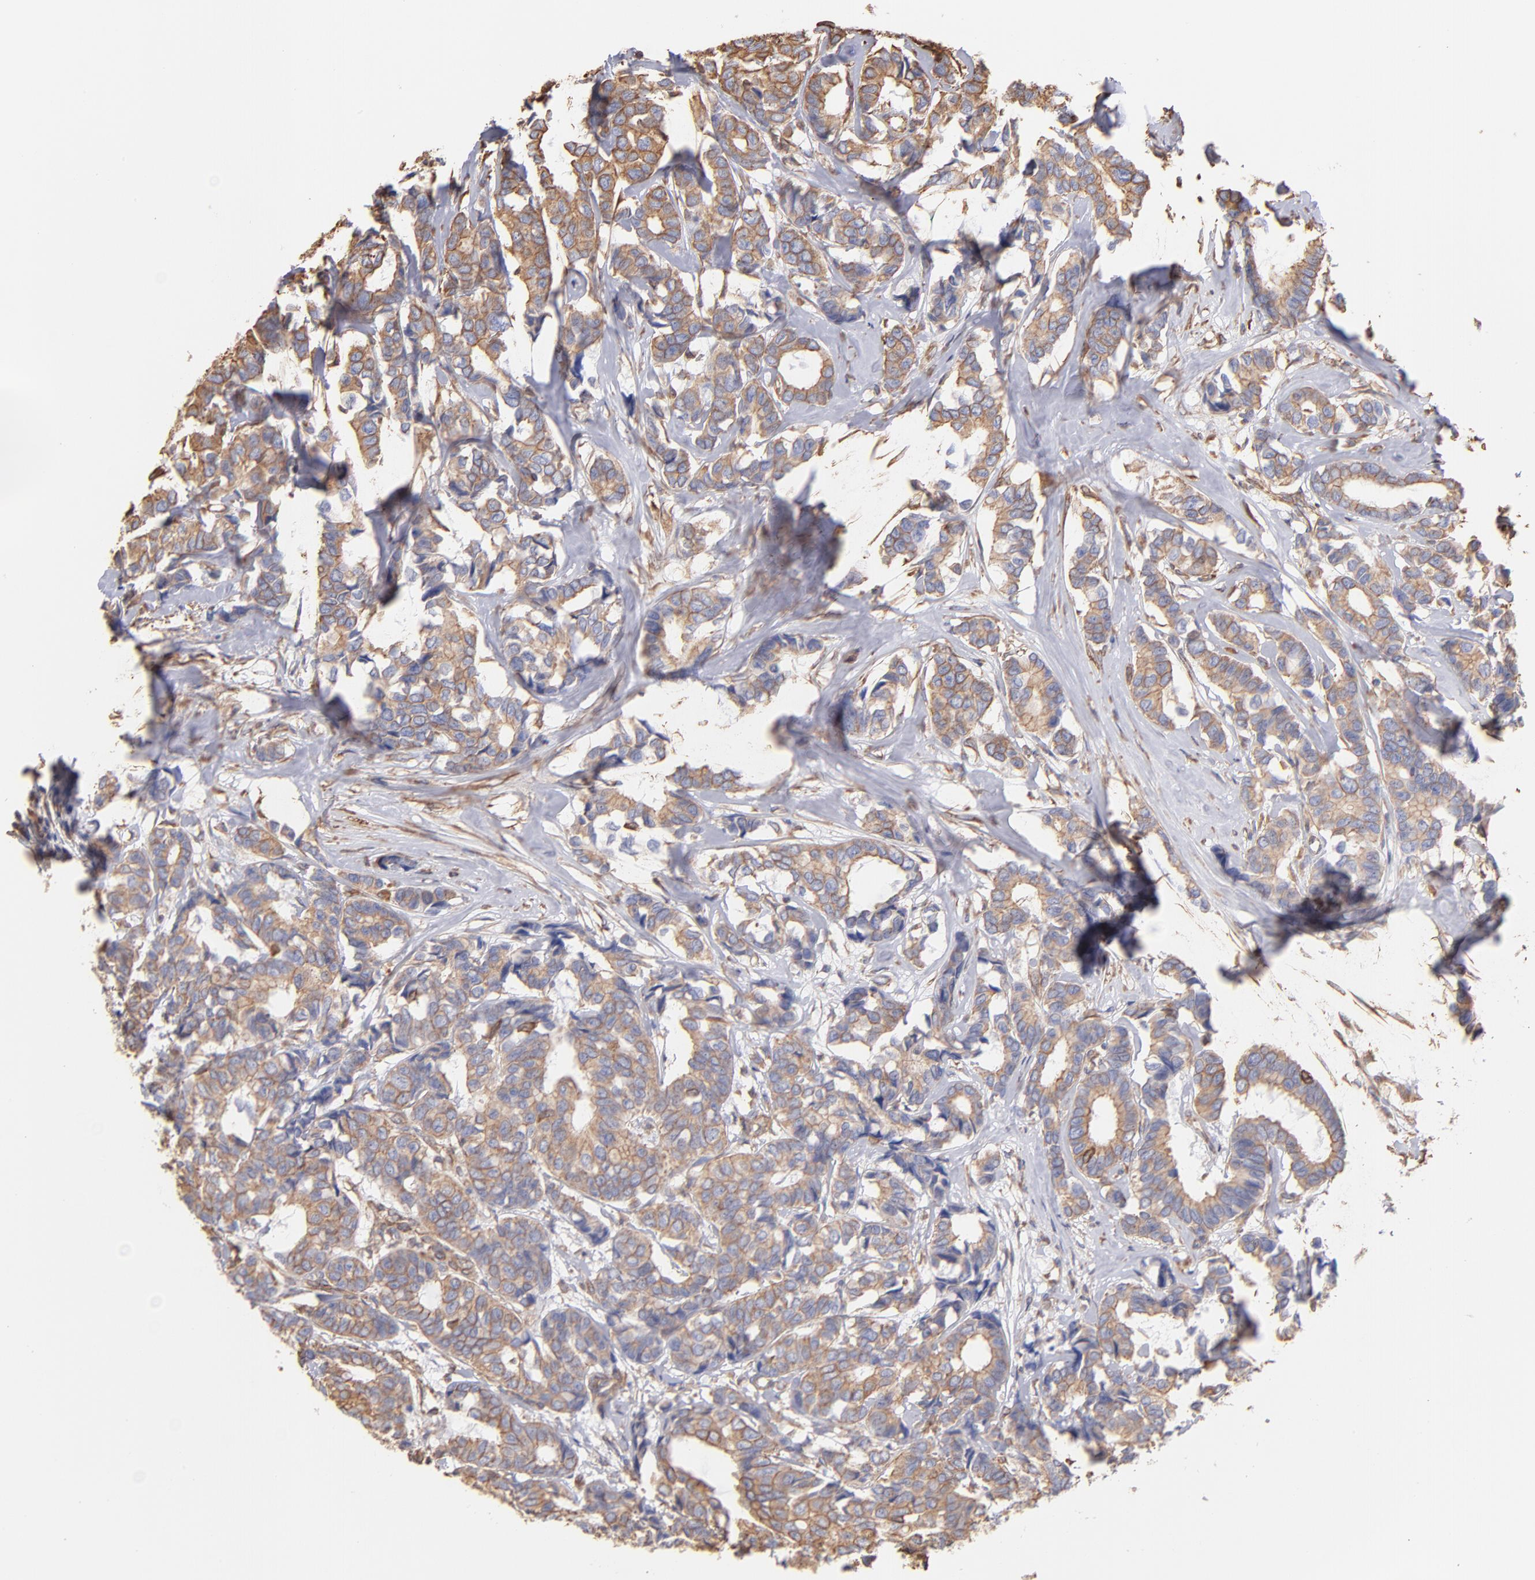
{"staining": {"intensity": "moderate", "quantity": ">75%", "location": "cytoplasmic/membranous"}, "tissue": "breast cancer", "cell_type": "Tumor cells", "image_type": "cancer", "snomed": [{"axis": "morphology", "description": "Duct carcinoma"}, {"axis": "topography", "description": "Breast"}], "caption": "A high-resolution image shows immunohistochemistry (IHC) staining of breast cancer, which displays moderate cytoplasmic/membranous staining in approximately >75% of tumor cells.", "gene": "PLEC", "patient": {"sex": "female", "age": 87}}